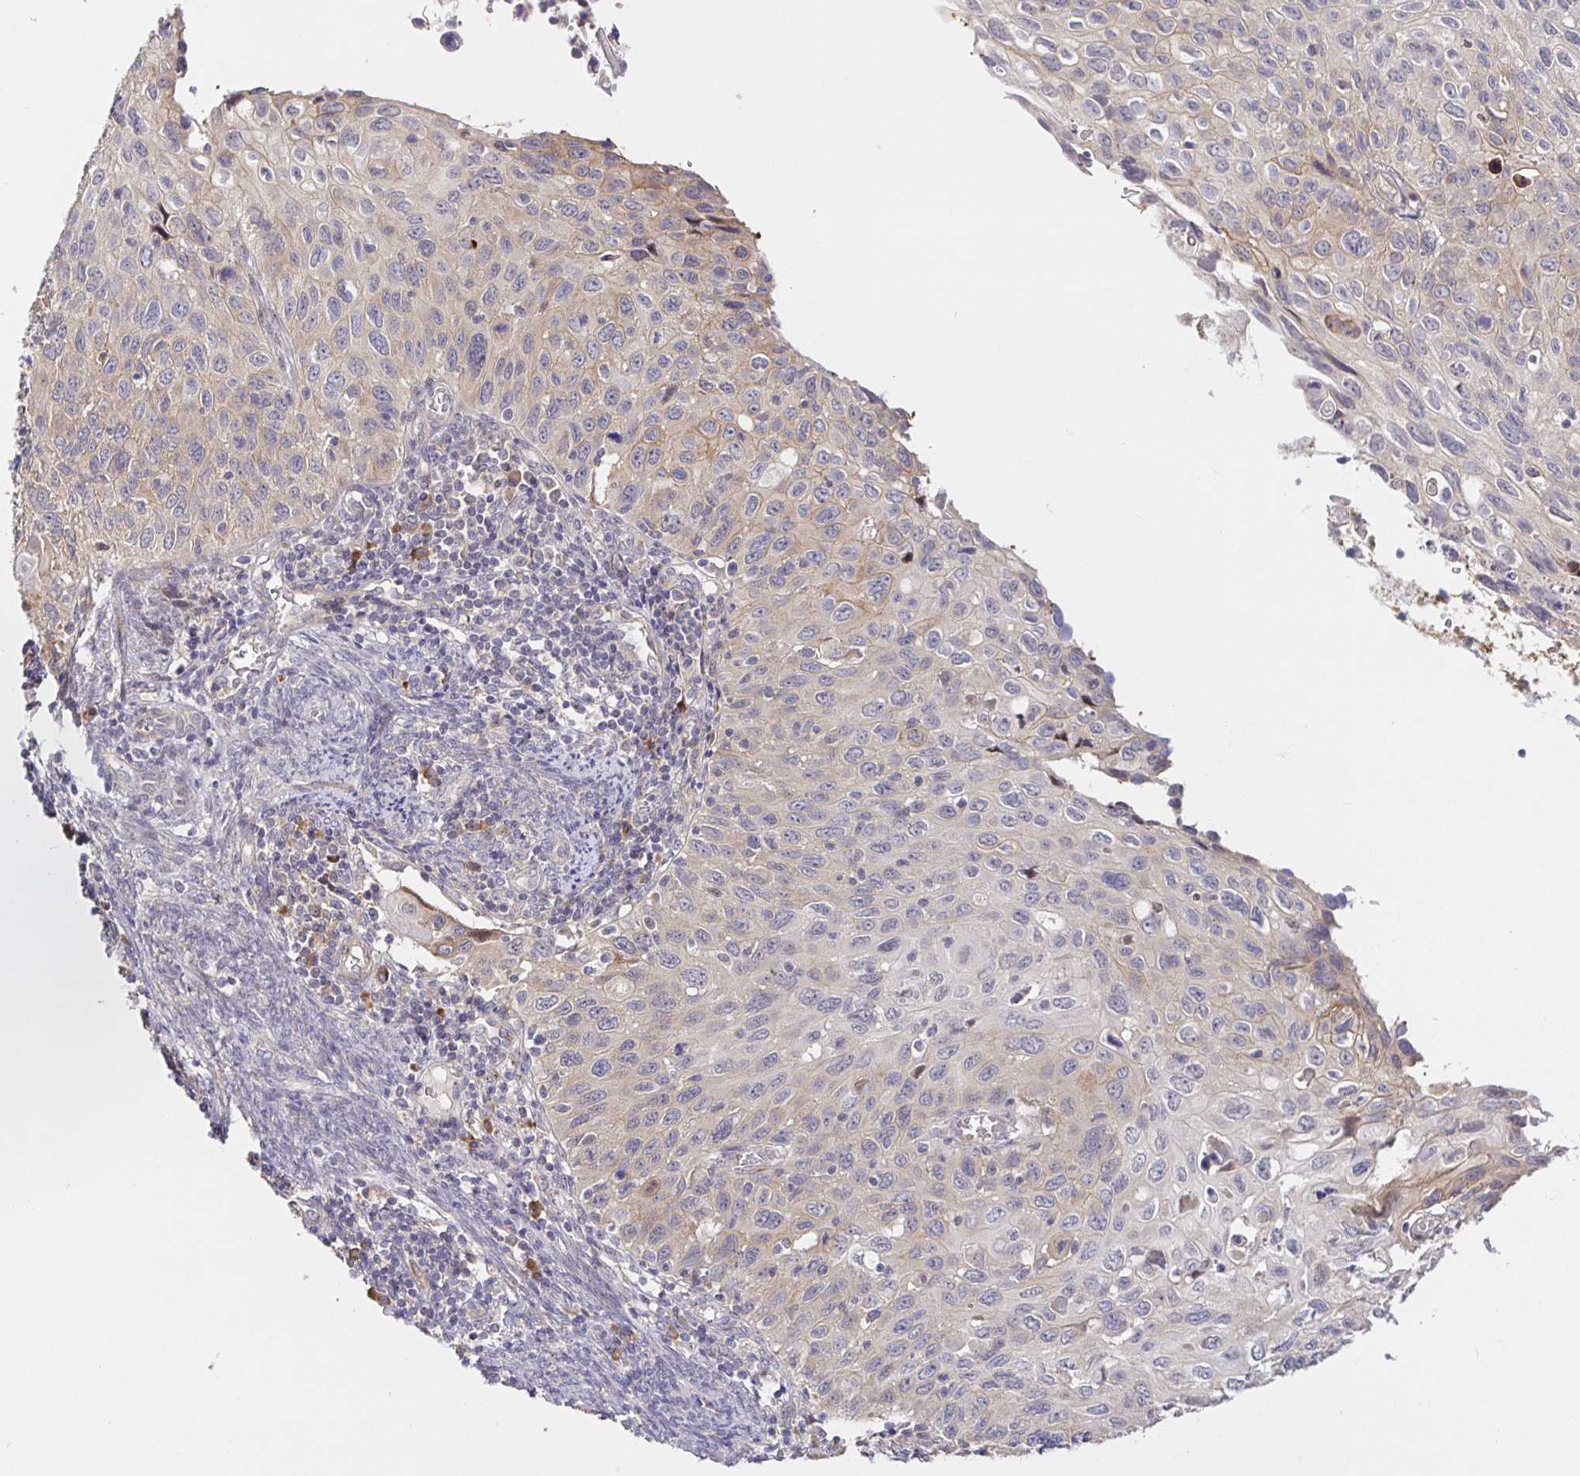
{"staining": {"intensity": "weak", "quantity": "<25%", "location": "cytoplasmic/membranous"}, "tissue": "cervical cancer", "cell_type": "Tumor cells", "image_type": "cancer", "snomed": [{"axis": "morphology", "description": "Squamous cell carcinoma, NOS"}, {"axis": "topography", "description": "Cervix"}], "caption": "Tumor cells show no significant staining in cervical squamous cell carcinoma.", "gene": "ZDHHC11", "patient": {"sex": "female", "age": 70}}